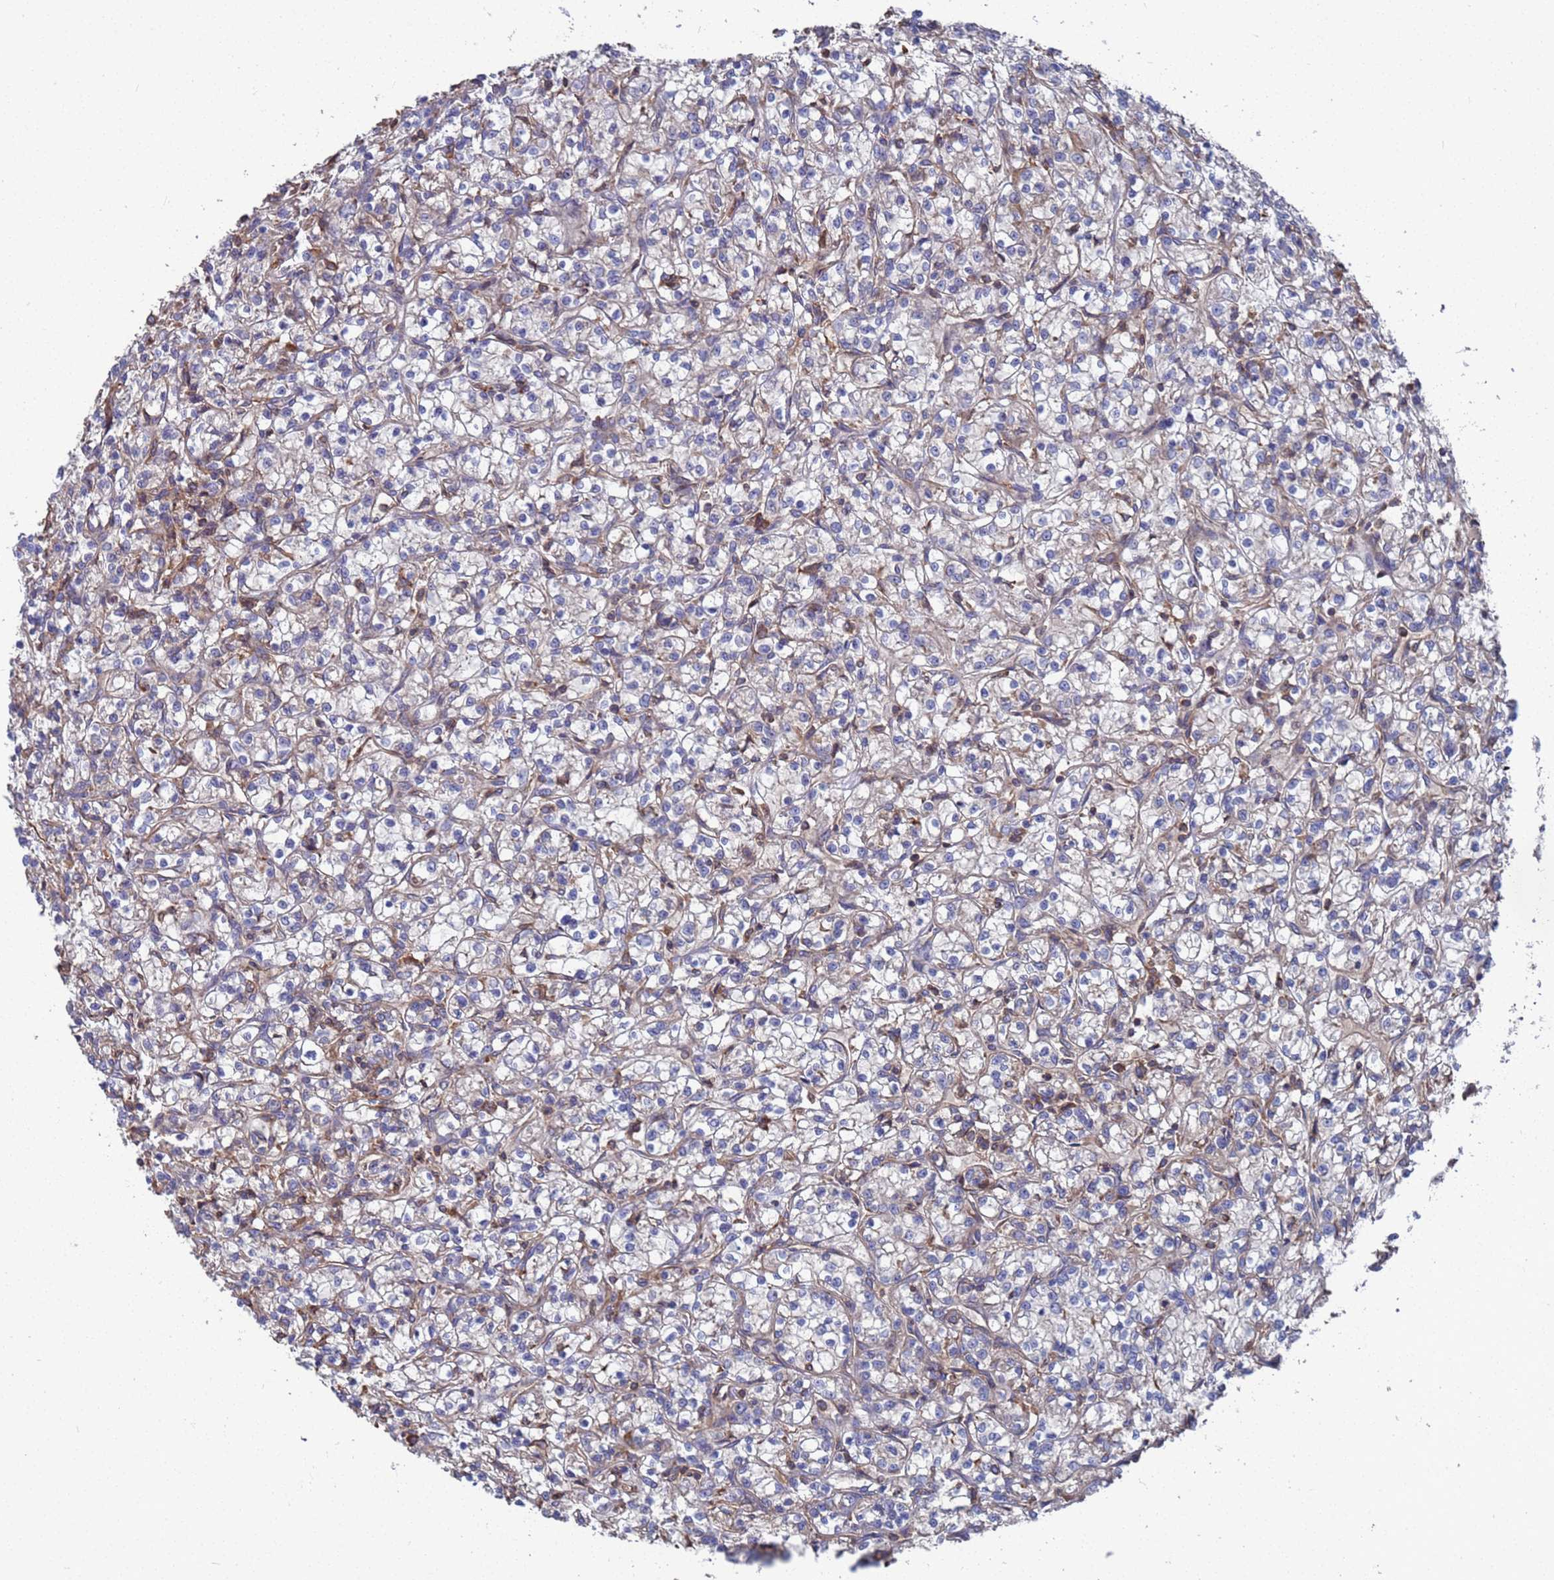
{"staining": {"intensity": "negative", "quantity": "none", "location": "none"}, "tissue": "renal cancer", "cell_type": "Tumor cells", "image_type": "cancer", "snomed": [{"axis": "morphology", "description": "Adenocarcinoma, NOS"}, {"axis": "topography", "description": "Kidney"}], "caption": "Tumor cells show no significant protein staining in renal cancer.", "gene": "PYCR1", "patient": {"sex": "female", "age": 59}}